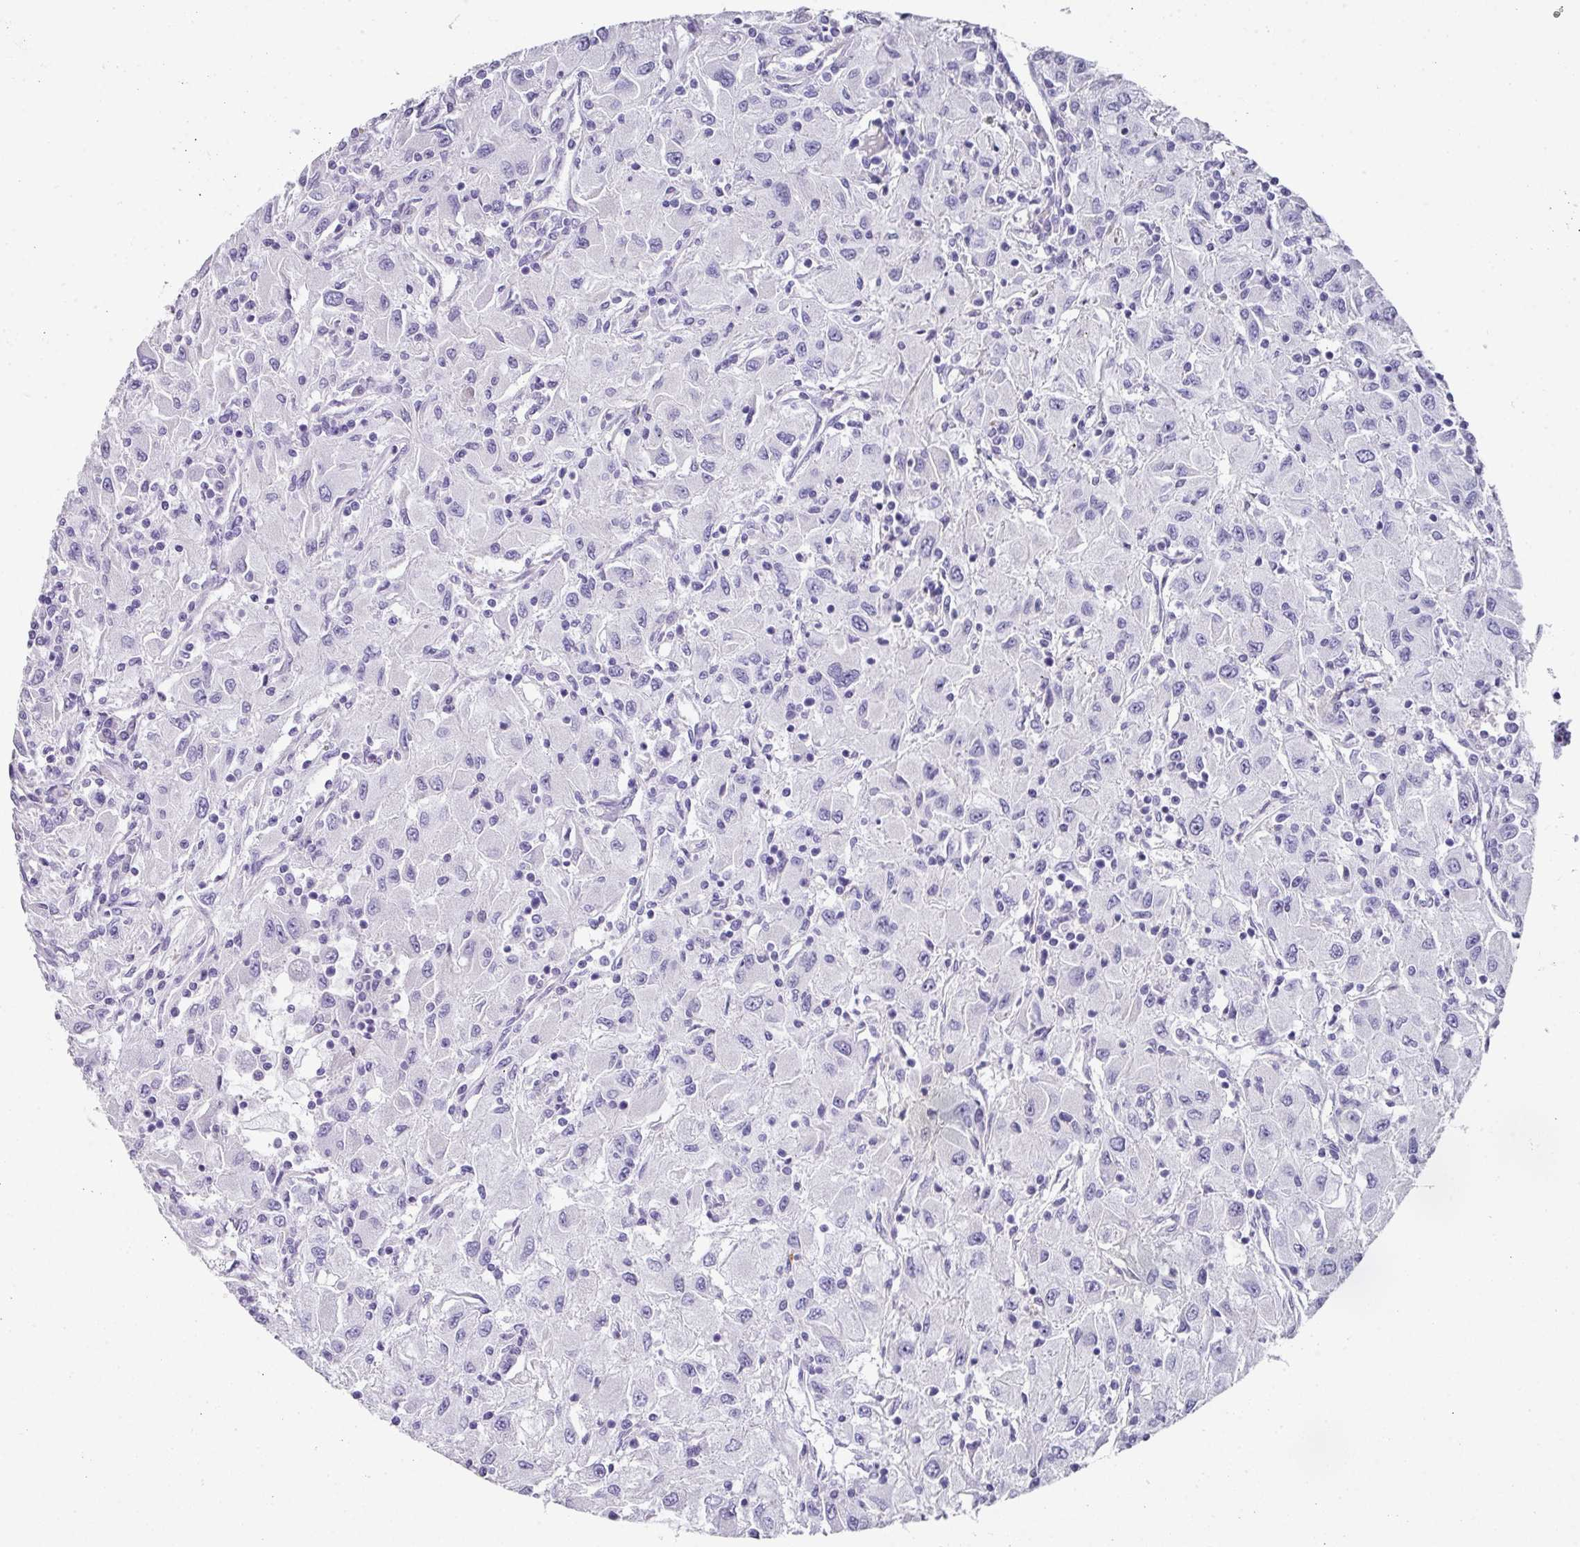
{"staining": {"intensity": "negative", "quantity": "none", "location": "none"}, "tissue": "renal cancer", "cell_type": "Tumor cells", "image_type": "cancer", "snomed": [{"axis": "morphology", "description": "Adenocarcinoma, NOS"}, {"axis": "topography", "description": "Kidney"}], "caption": "High magnification brightfield microscopy of adenocarcinoma (renal) stained with DAB (brown) and counterstained with hematoxylin (blue): tumor cells show no significant positivity.", "gene": "ANKRD29", "patient": {"sex": "female", "age": 67}}